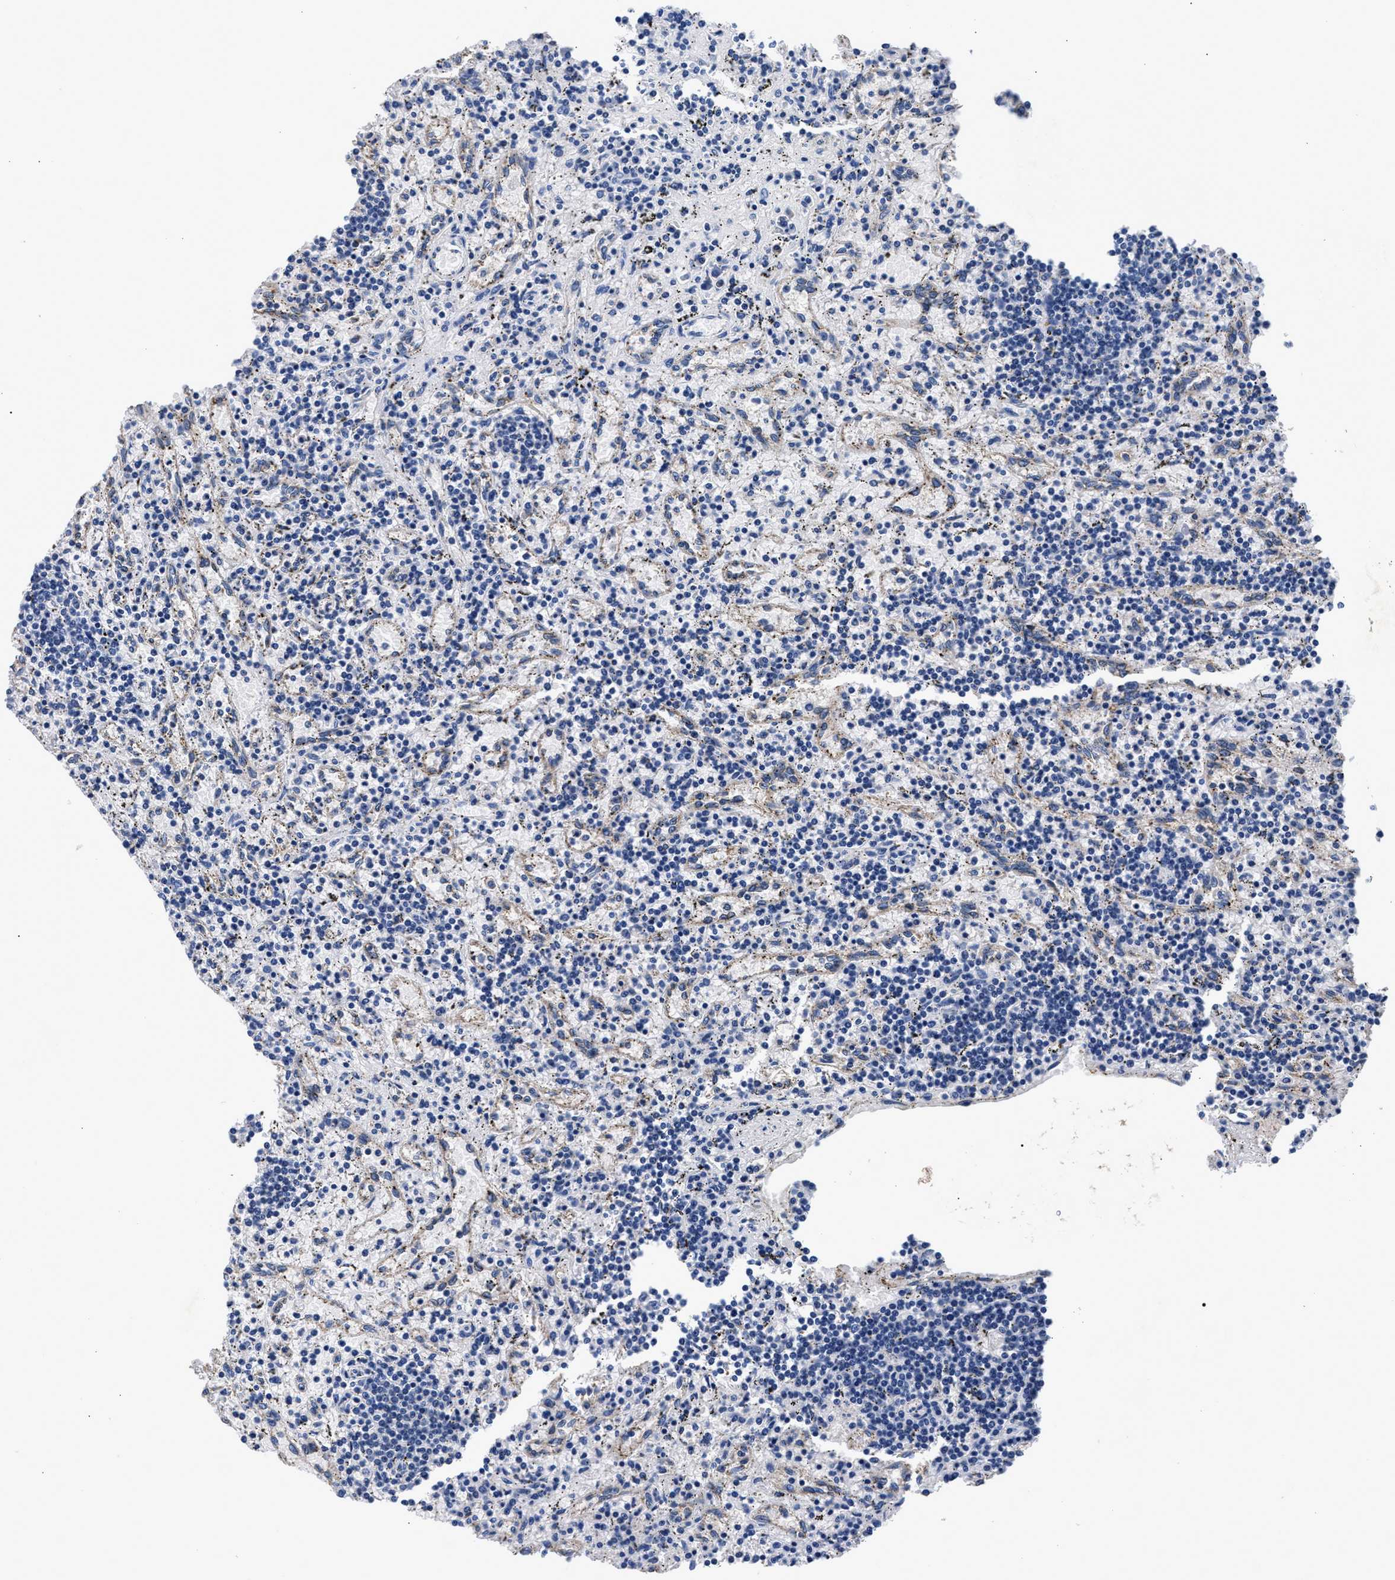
{"staining": {"intensity": "negative", "quantity": "none", "location": "none"}, "tissue": "lymphoma", "cell_type": "Tumor cells", "image_type": "cancer", "snomed": [{"axis": "morphology", "description": "Malignant lymphoma, non-Hodgkin's type, Low grade"}, {"axis": "topography", "description": "Spleen"}], "caption": "Immunohistochemistry image of malignant lymphoma, non-Hodgkin's type (low-grade) stained for a protein (brown), which demonstrates no staining in tumor cells.", "gene": "PHF24", "patient": {"sex": "male", "age": 76}}